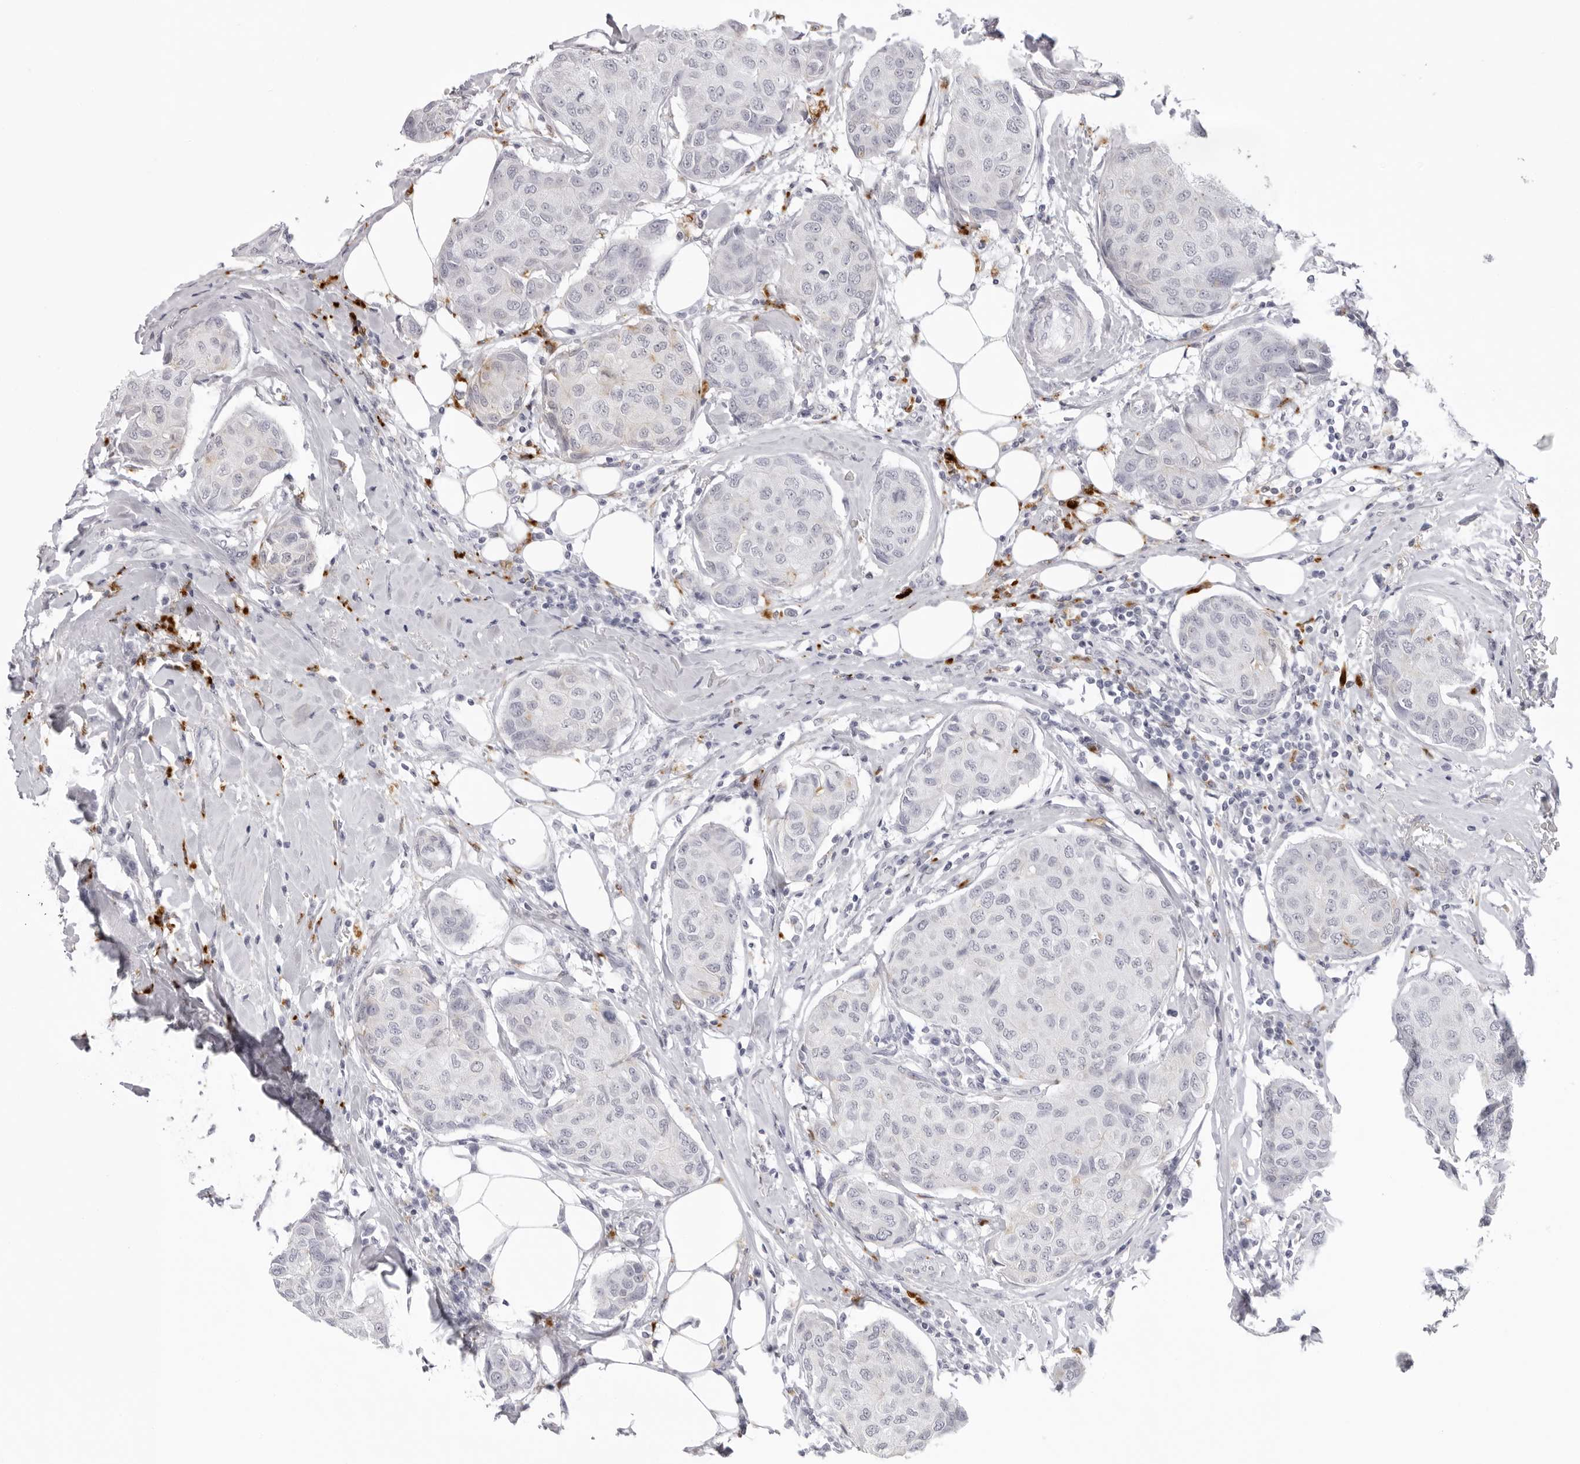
{"staining": {"intensity": "negative", "quantity": "none", "location": "none"}, "tissue": "breast cancer", "cell_type": "Tumor cells", "image_type": "cancer", "snomed": [{"axis": "morphology", "description": "Duct carcinoma"}, {"axis": "topography", "description": "Breast"}], "caption": "Immunohistochemistry (IHC) image of neoplastic tissue: human breast infiltrating ductal carcinoma stained with DAB (3,3'-diaminobenzidine) displays no significant protein positivity in tumor cells.", "gene": "IL25", "patient": {"sex": "female", "age": 80}}